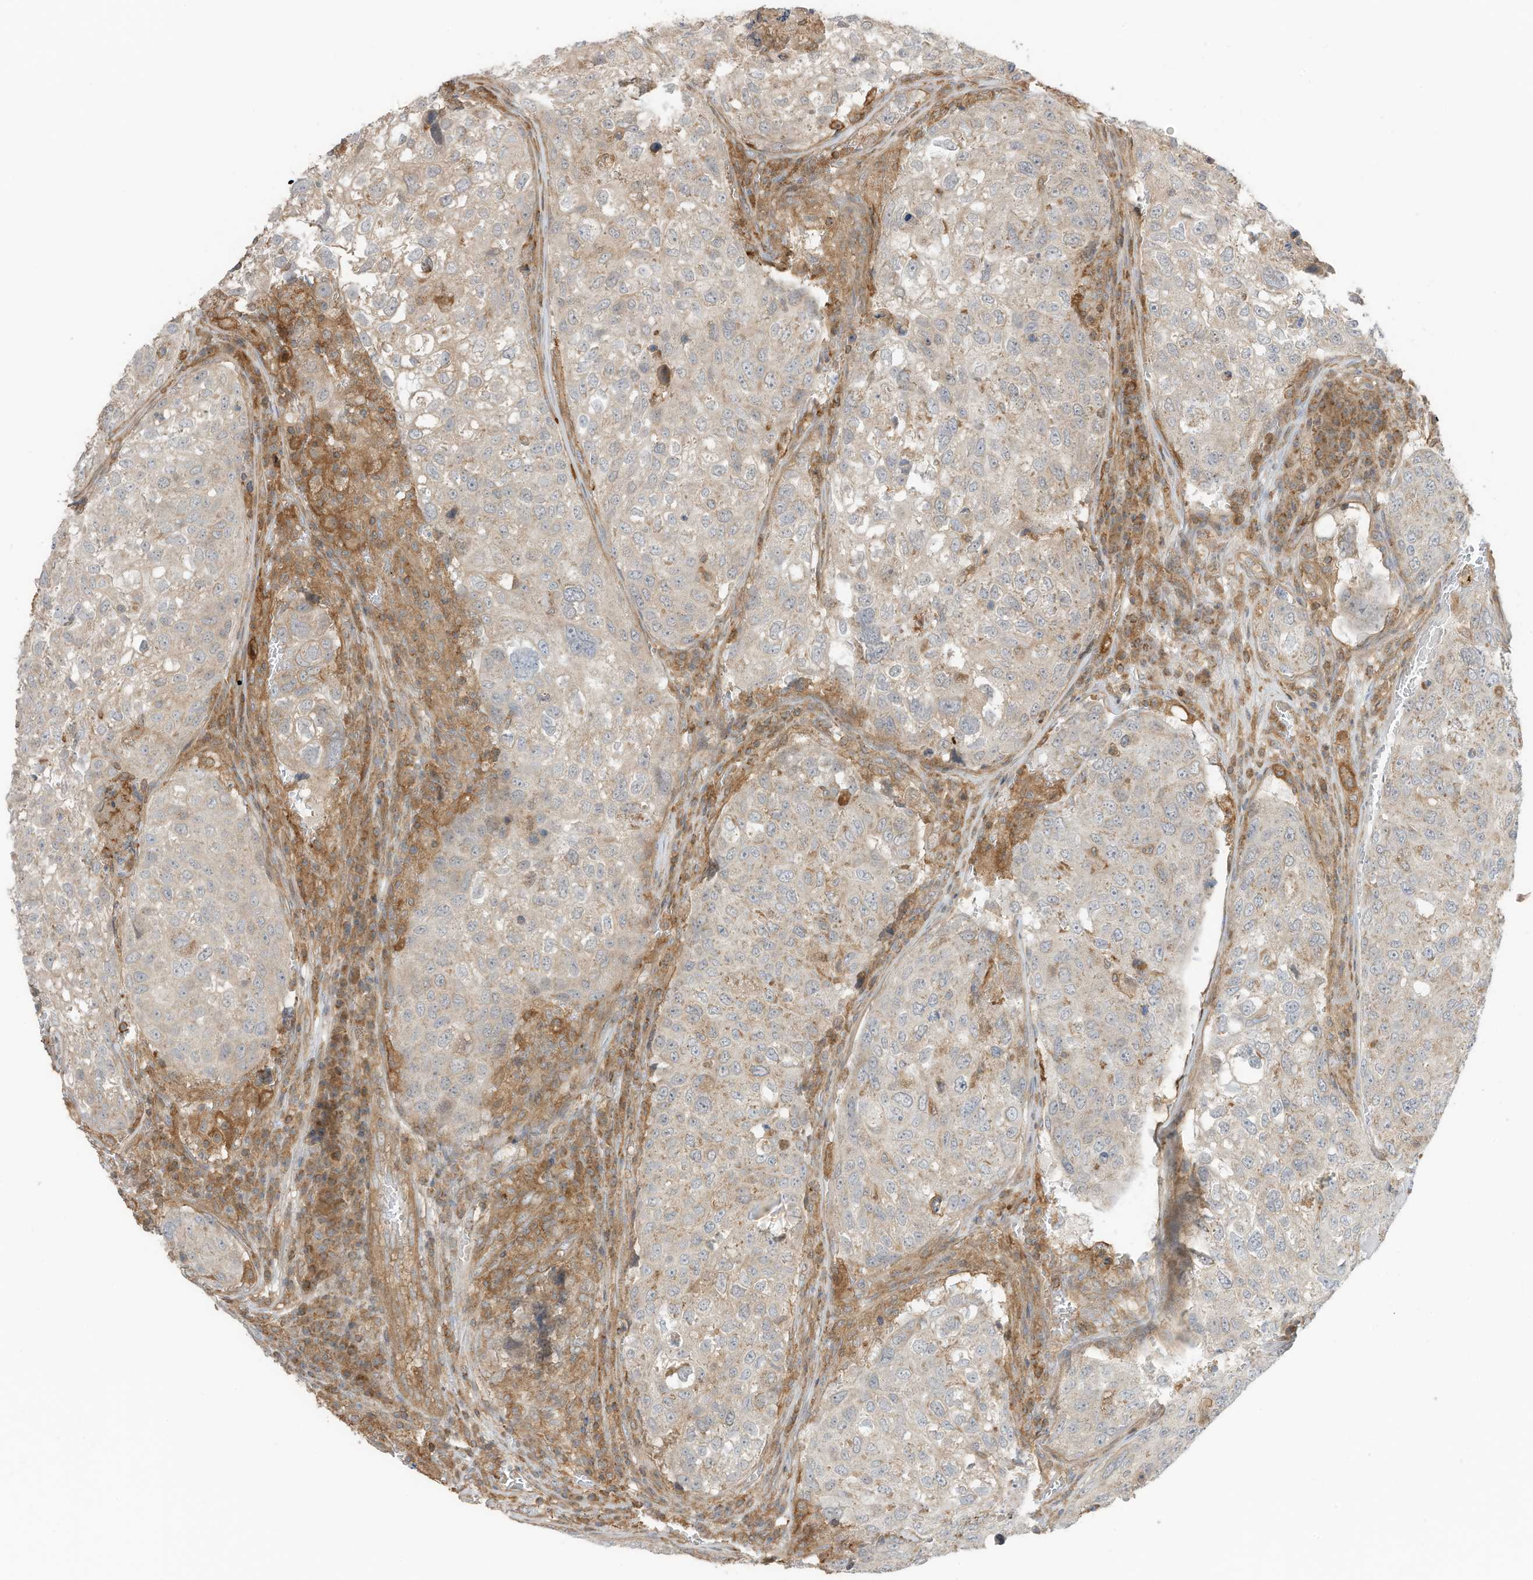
{"staining": {"intensity": "weak", "quantity": "<25%", "location": "cytoplasmic/membranous"}, "tissue": "urothelial cancer", "cell_type": "Tumor cells", "image_type": "cancer", "snomed": [{"axis": "morphology", "description": "Urothelial carcinoma, High grade"}, {"axis": "topography", "description": "Lymph node"}, {"axis": "topography", "description": "Urinary bladder"}], "caption": "The immunohistochemistry (IHC) image has no significant positivity in tumor cells of urothelial cancer tissue.", "gene": "SLC25A12", "patient": {"sex": "male", "age": 51}}